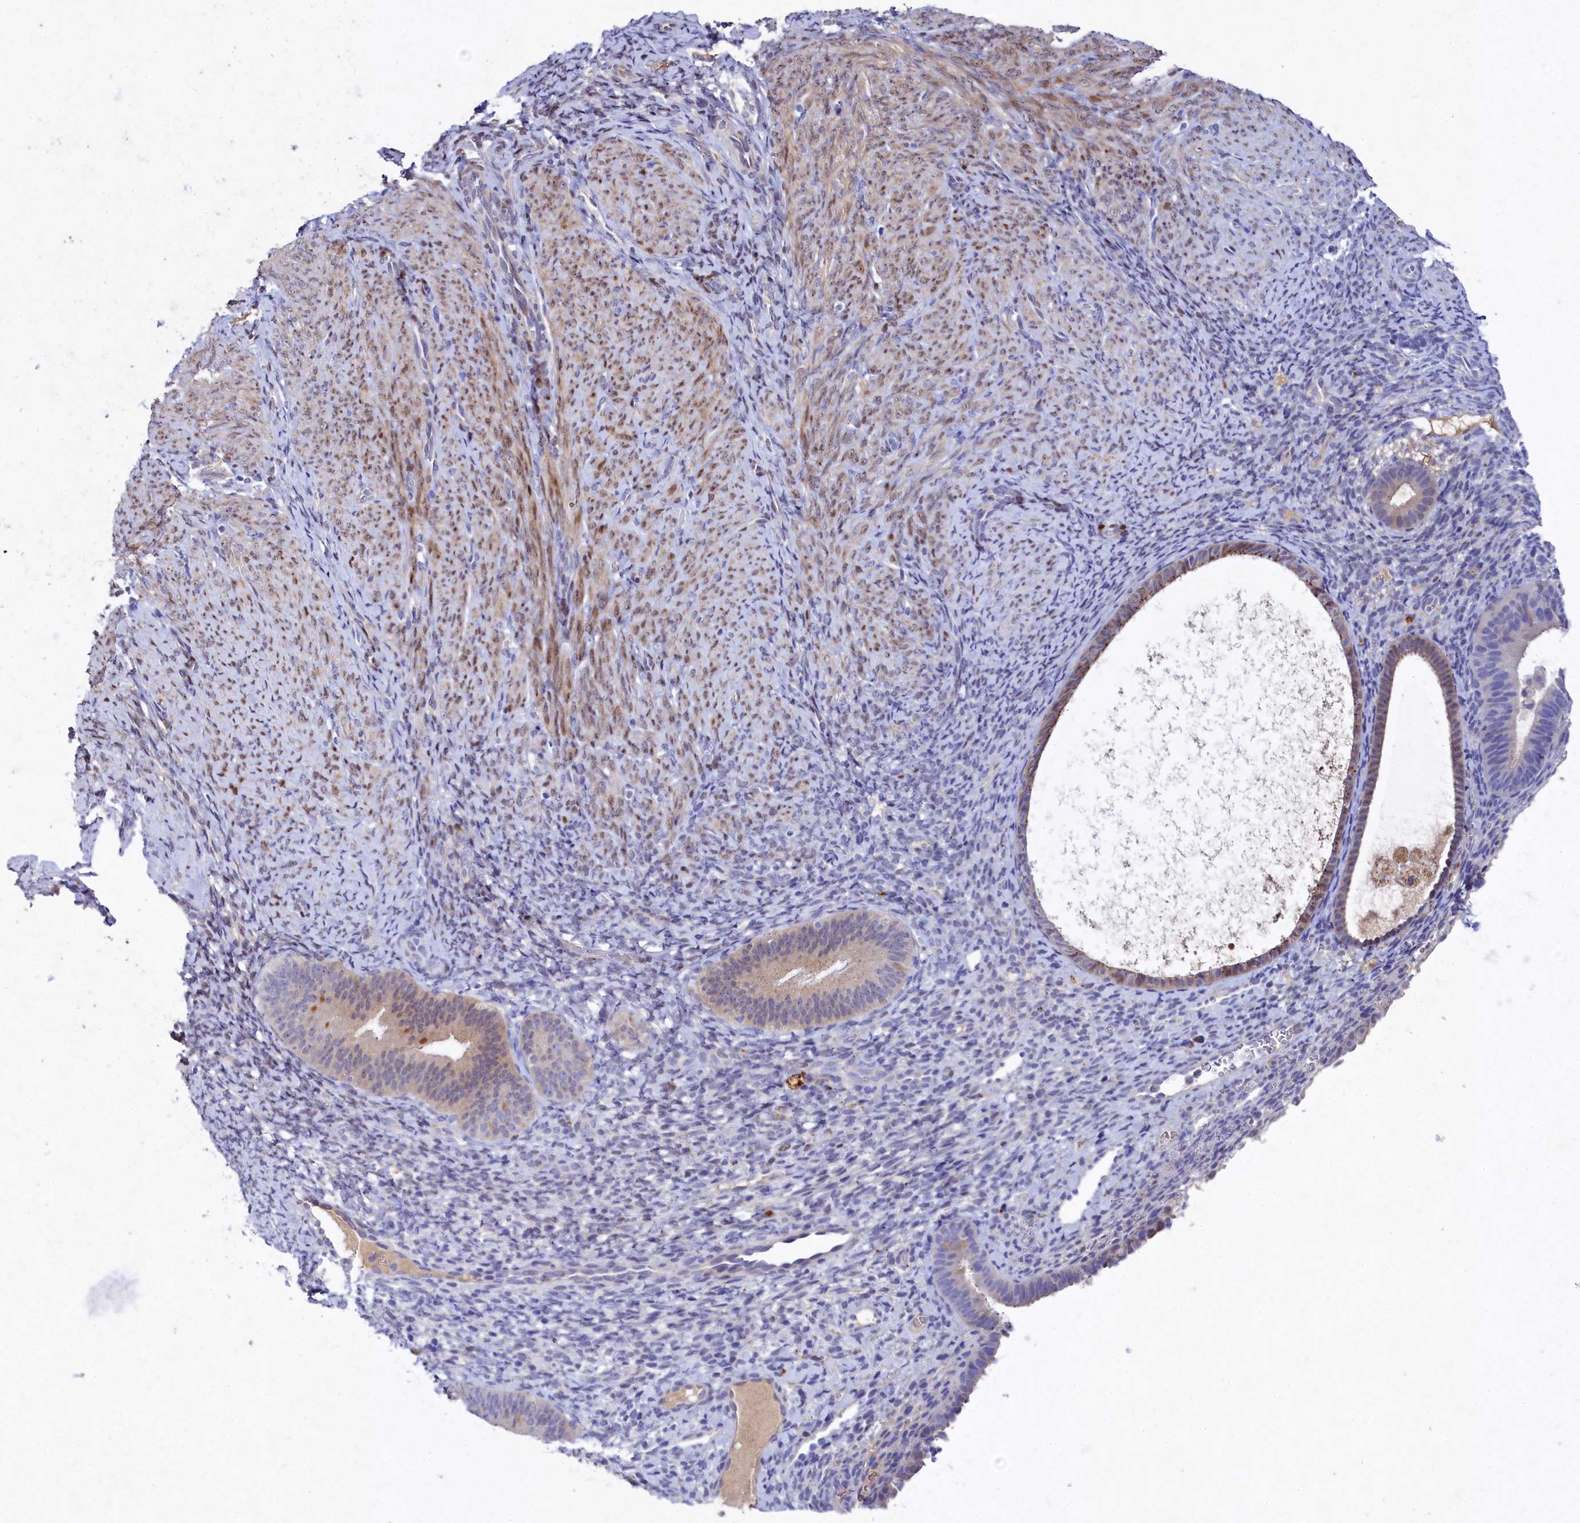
{"staining": {"intensity": "weak", "quantity": "25%-75%", "location": "nuclear"}, "tissue": "endometrium", "cell_type": "Cells in endometrial stroma", "image_type": "normal", "snomed": [{"axis": "morphology", "description": "Normal tissue, NOS"}, {"axis": "topography", "description": "Endometrium"}], "caption": "IHC histopathology image of unremarkable endometrium stained for a protein (brown), which demonstrates low levels of weak nuclear positivity in approximately 25%-75% of cells in endometrial stroma.", "gene": "TGDS", "patient": {"sex": "female", "age": 65}}